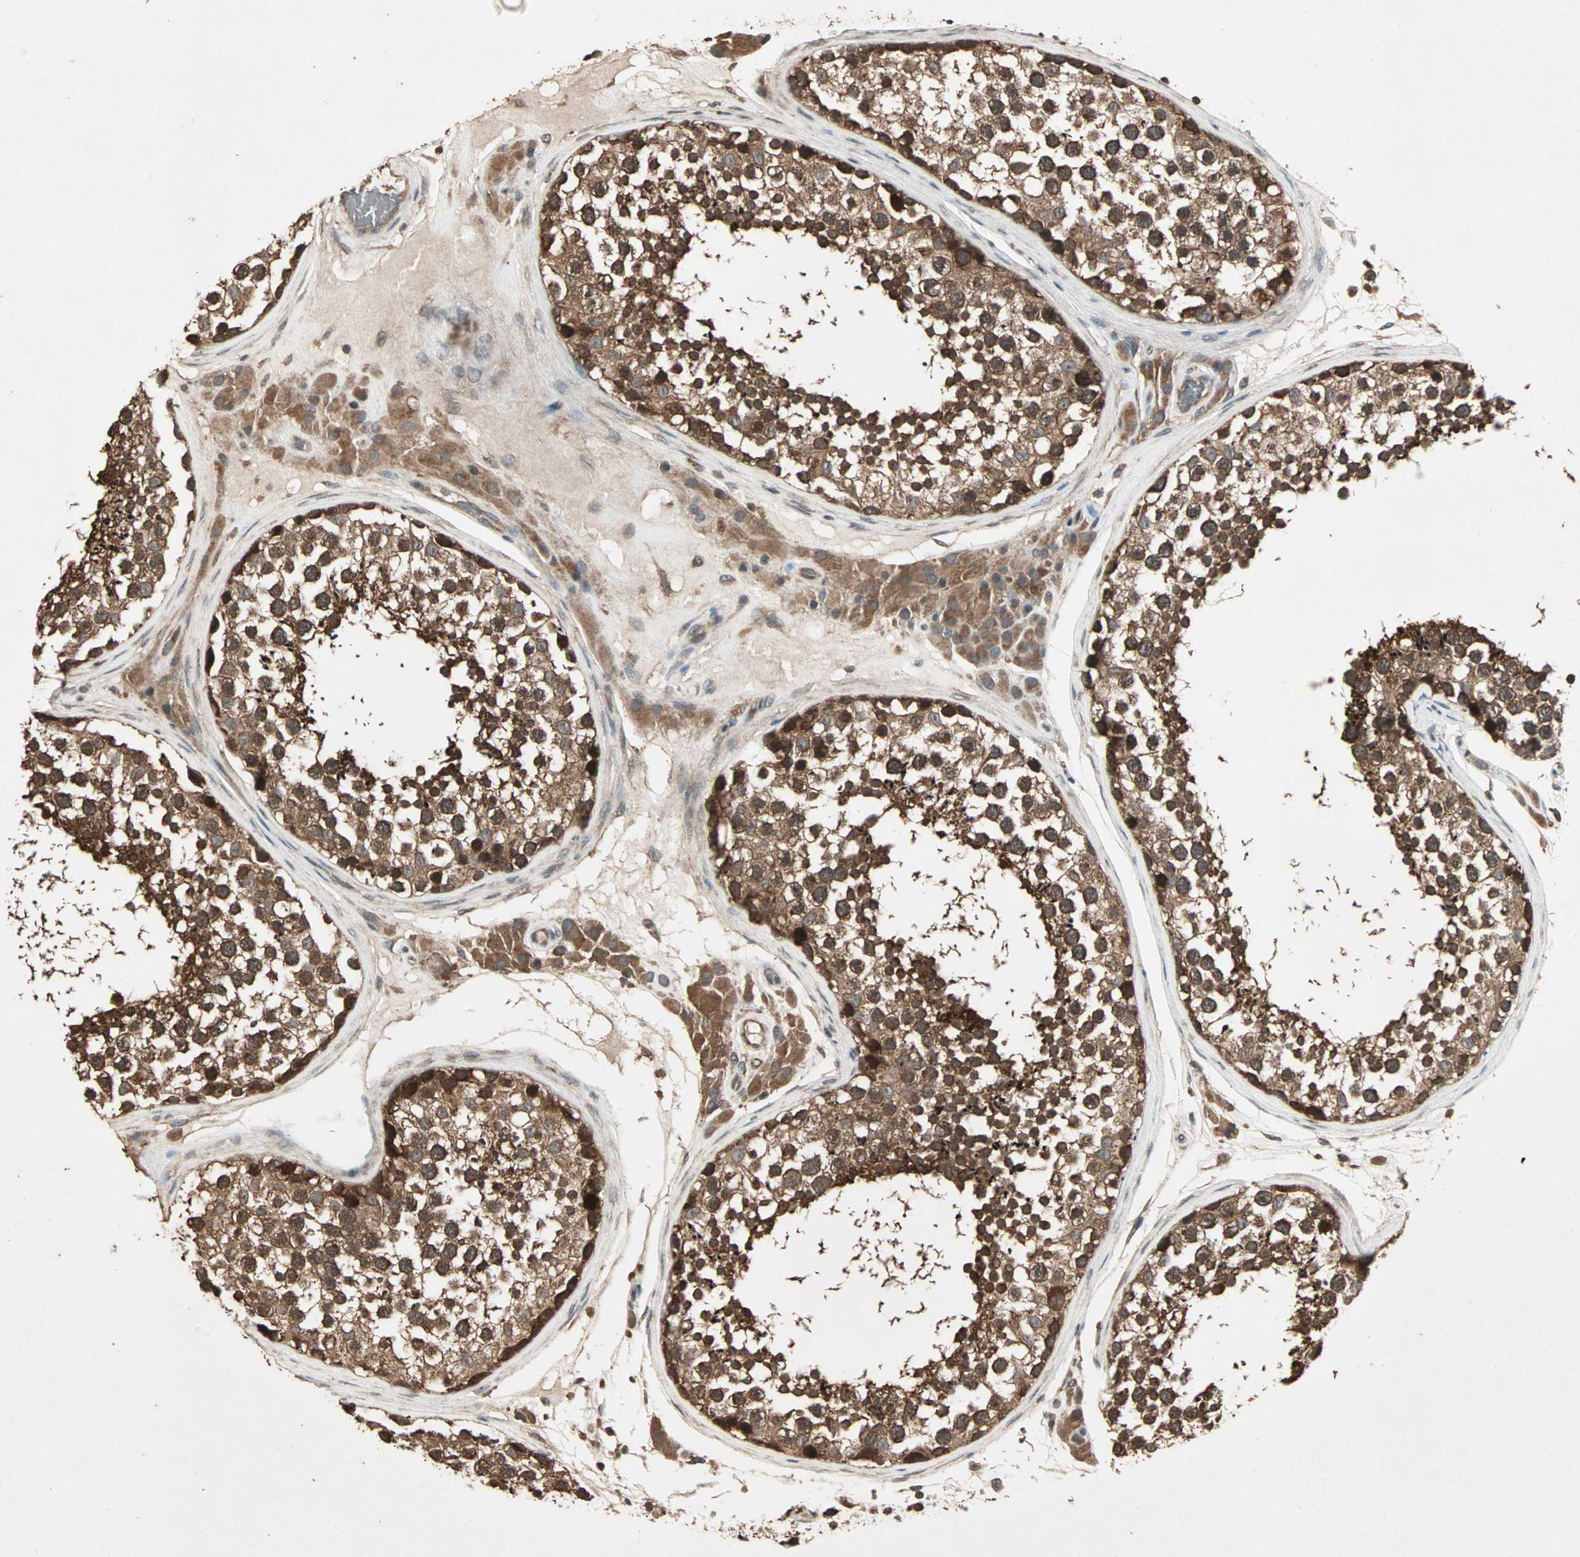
{"staining": {"intensity": "strong", "quantity": ">75%", "location": "cytoplasmic/membranous"}, "tissue": "testis", "cell_type": "Cells in seminiferous ducts", "image_type": "normal", "snomed": [{"axis": "morphology", "description": "Normal tissue, NOS"}, {"axis": "topography", "description": "Testis"}], "caption": "Immunohistochemical staining of unremarkable human testis exhibits strong cytoplasmic/membranous protein expression in approximately >75% of cells in seminiferous ducts. (Stains: DAB (3,3'-diaminobenzidine) in brown, nuclei in blue, Microscopy: brightfield microscopy at high magnification).", "gene": "UBAC1", "patient": {"sex": "male", "age": 46}}